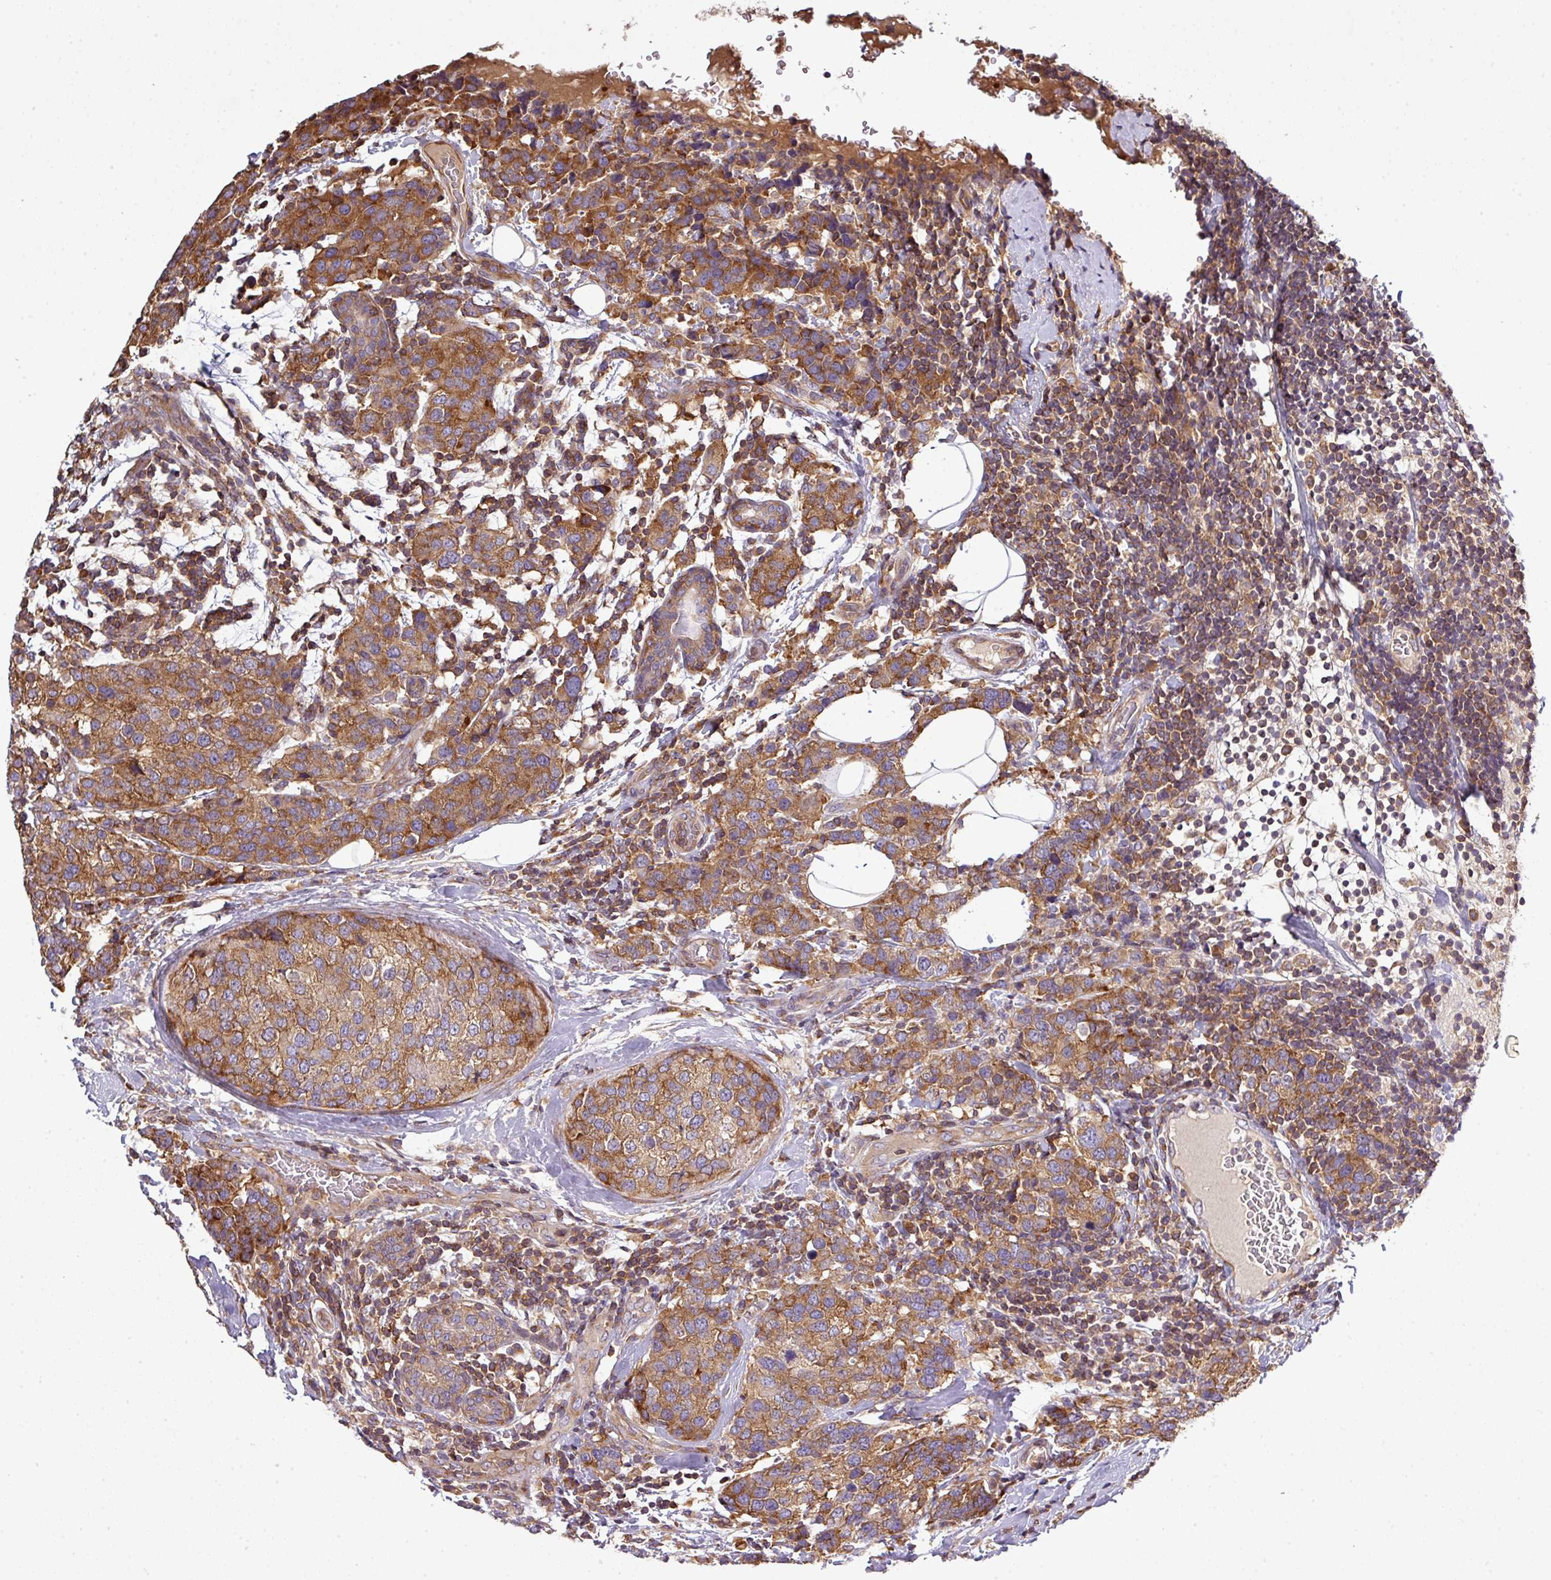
{"staining": {"intensity": "moderate", "quantity": ">75%", "location": "cytoplasmic/membranous"}, "tissue": "breast cancer", "cell_type": "Tumor cells", "image_type": "cancer", "snomed": [{"axis": "morphology", "description": "Lobular carcinoma"}, {"axis": "topography", "description": "Breast"}], "caption": "High-power microscopy captured an immunohistochemistry (IHC) histopathology image of breast cancer, revealing moderate cytoplasmic/membranous staining in approximately >75% of tumor cells.", "gene": "LRRC74B", "patient": {"sex": "female", "age": 59}}